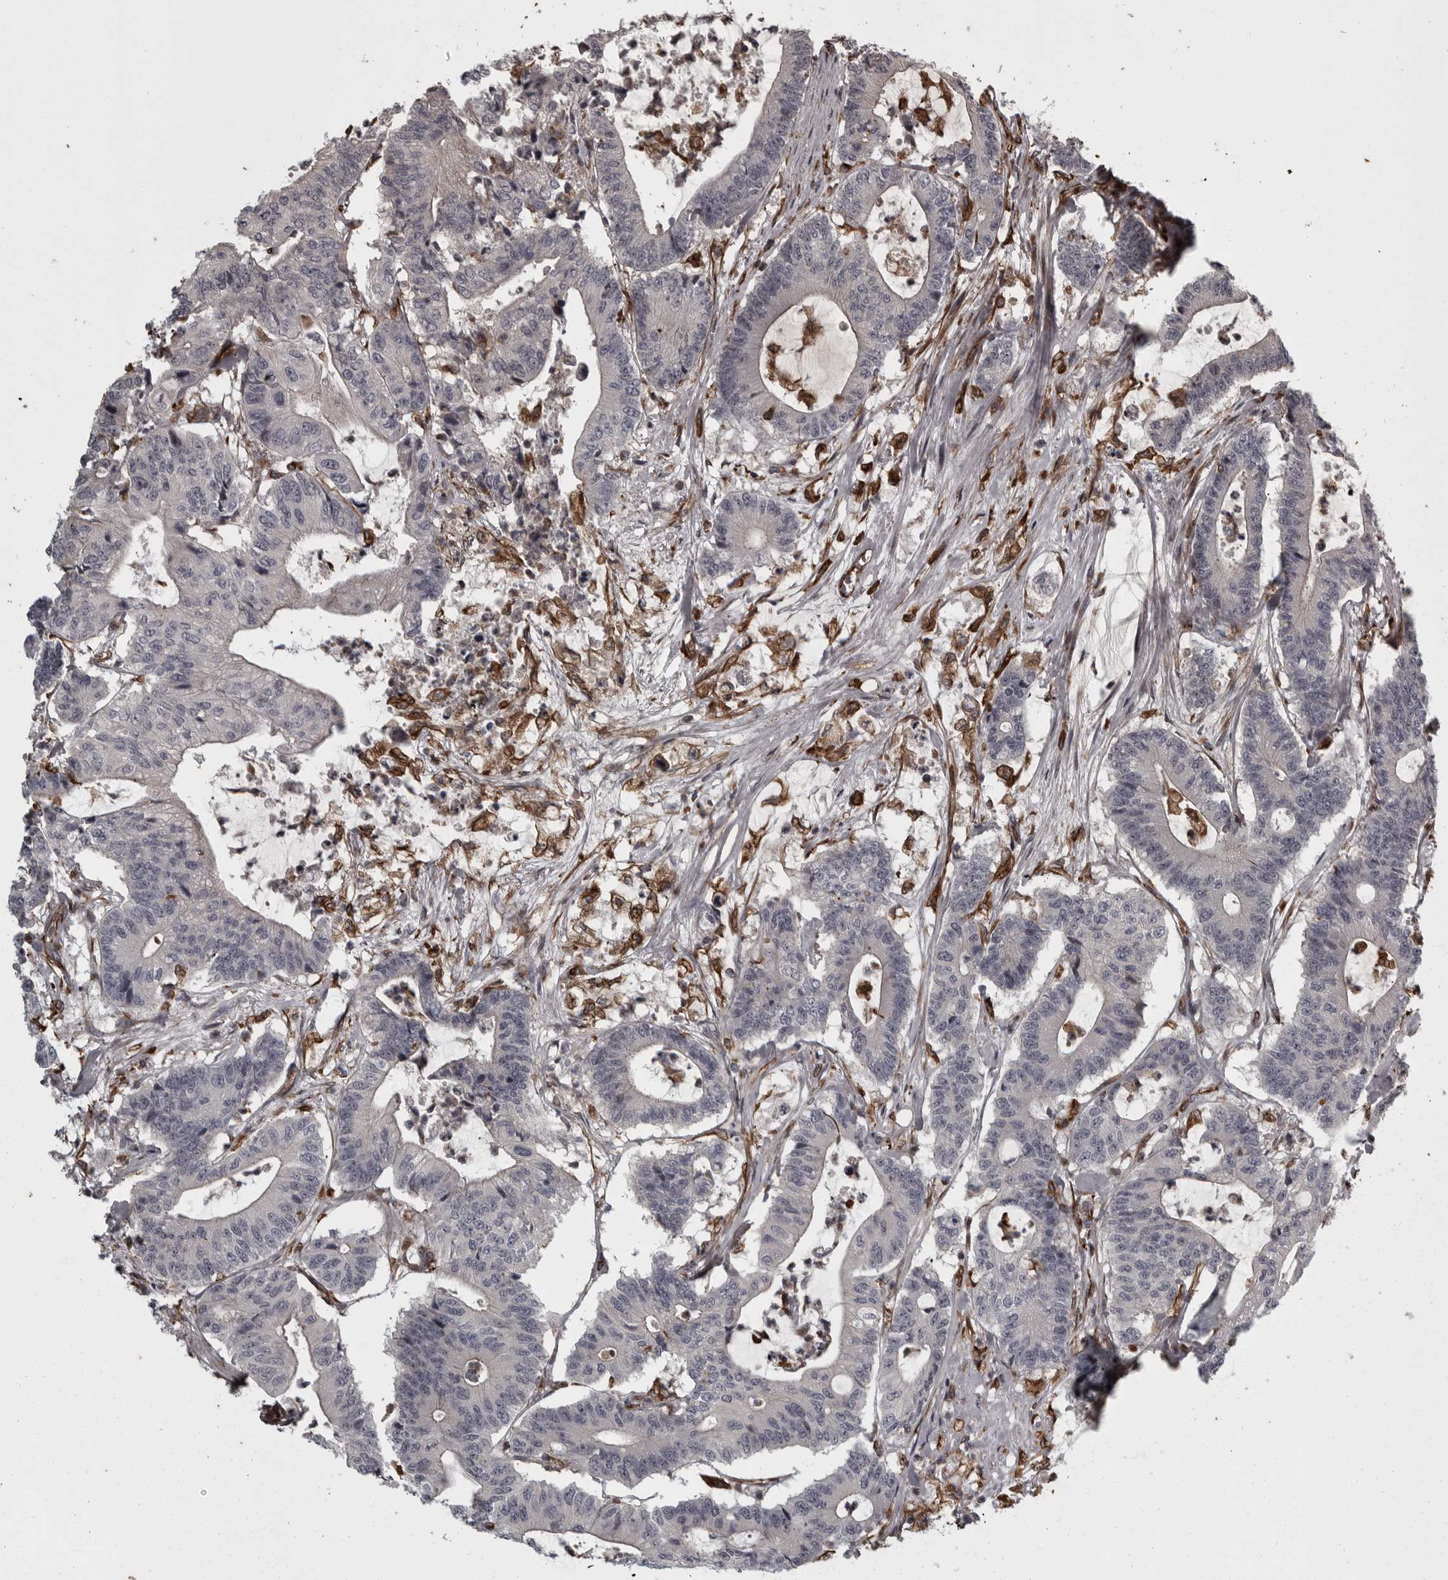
{"staining": {"intensity": "negative", "quantity": "none", "location": "none"}, "tissue": "colorectal cancer", "cell_type": "Tumor cells", "image_type": "cancer", "snomed": [{"axis": "morphology", "description": "Adenocarcinoma, NOS"}, {"axis": "topography", "description": "Colon"}], "caption": "Human colorectal cancer stained for a protein using immunohistochemistry demonstrates no expression in tumor cells.", "gene": "FAAP100", "patient": {"sex": "female", "age": 84}}